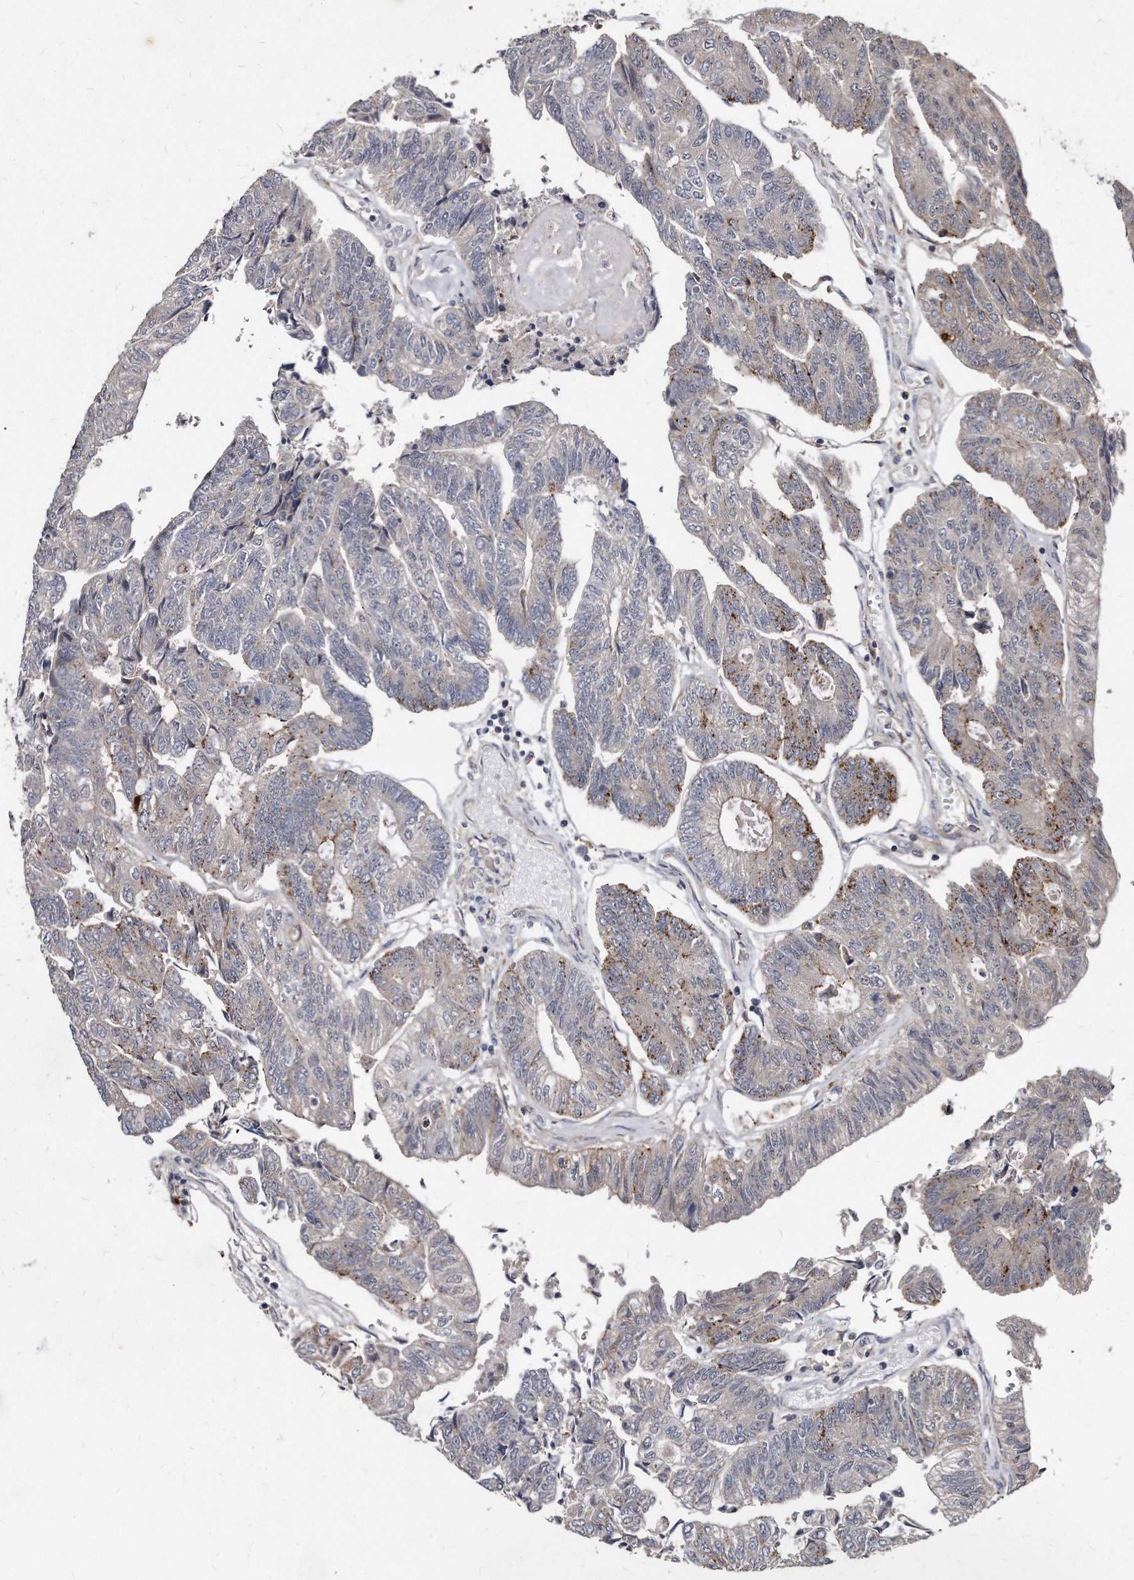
{"staining": {"intensity": "moderate", "quantity": "<25%", "location": "cytoplasmic/membranous"}, "tissue": "colorectal cancer", "cell_type": "Tumor cells", "image_type": "cancer", "snomed": [{"axis": "morphology", "description": "Adenocarcinoma, NOS"}, {"axis": "topography", "description": "Colon"}], "caption": "Approximately <25% of tumor cells in colorectal adenocarcinoma exhibit moderate cytoplasmic/membranous protein expression as visualized by brown immunohistochemical staining.", "gene": "KLHDC3", "patient": {"sex": "female", "age": 67}}